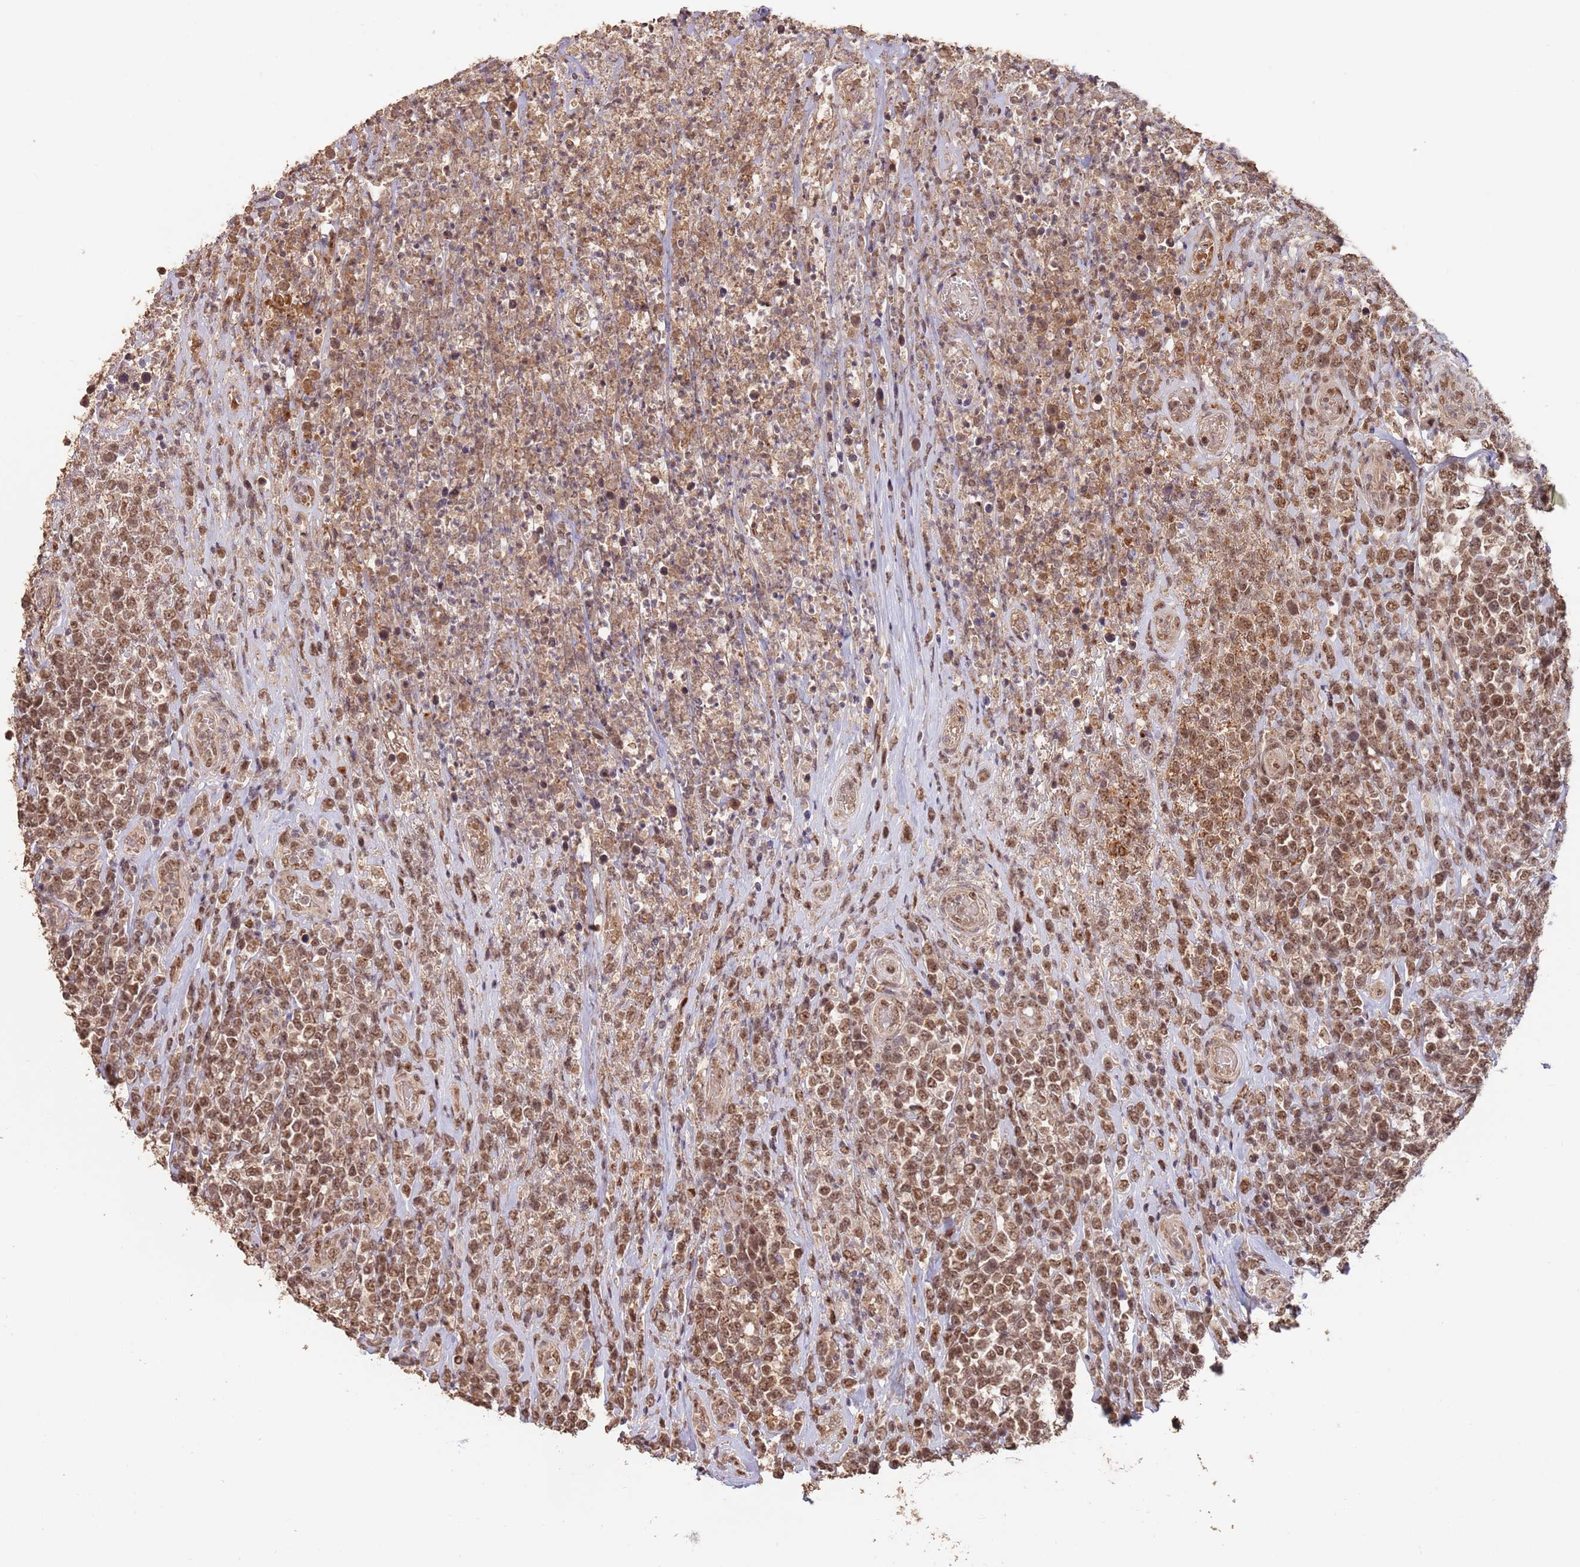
{"staining": {"intensity": "moderate", "quantity": ">75%", "location": "nuclear"}, "tissue": "lymphoma", "cell_type": "Tumor cells", "image_type": "cancer", "snomed": [{"axis": "morphology", "description": "Malignant lymphoma, non-Hodgkin's type, High grade"}, {"axis": "topography", "description": "Soft tissue"}], "caption": "This is an image of immunohistochemistry staining of malignant lymphoma, non-Hodgkin's type (high-grade), which shows moderate expression in the nuclear of tumor cells.", "gene": "RFXANK", "patient": {"sex": "female", "age": 56}}